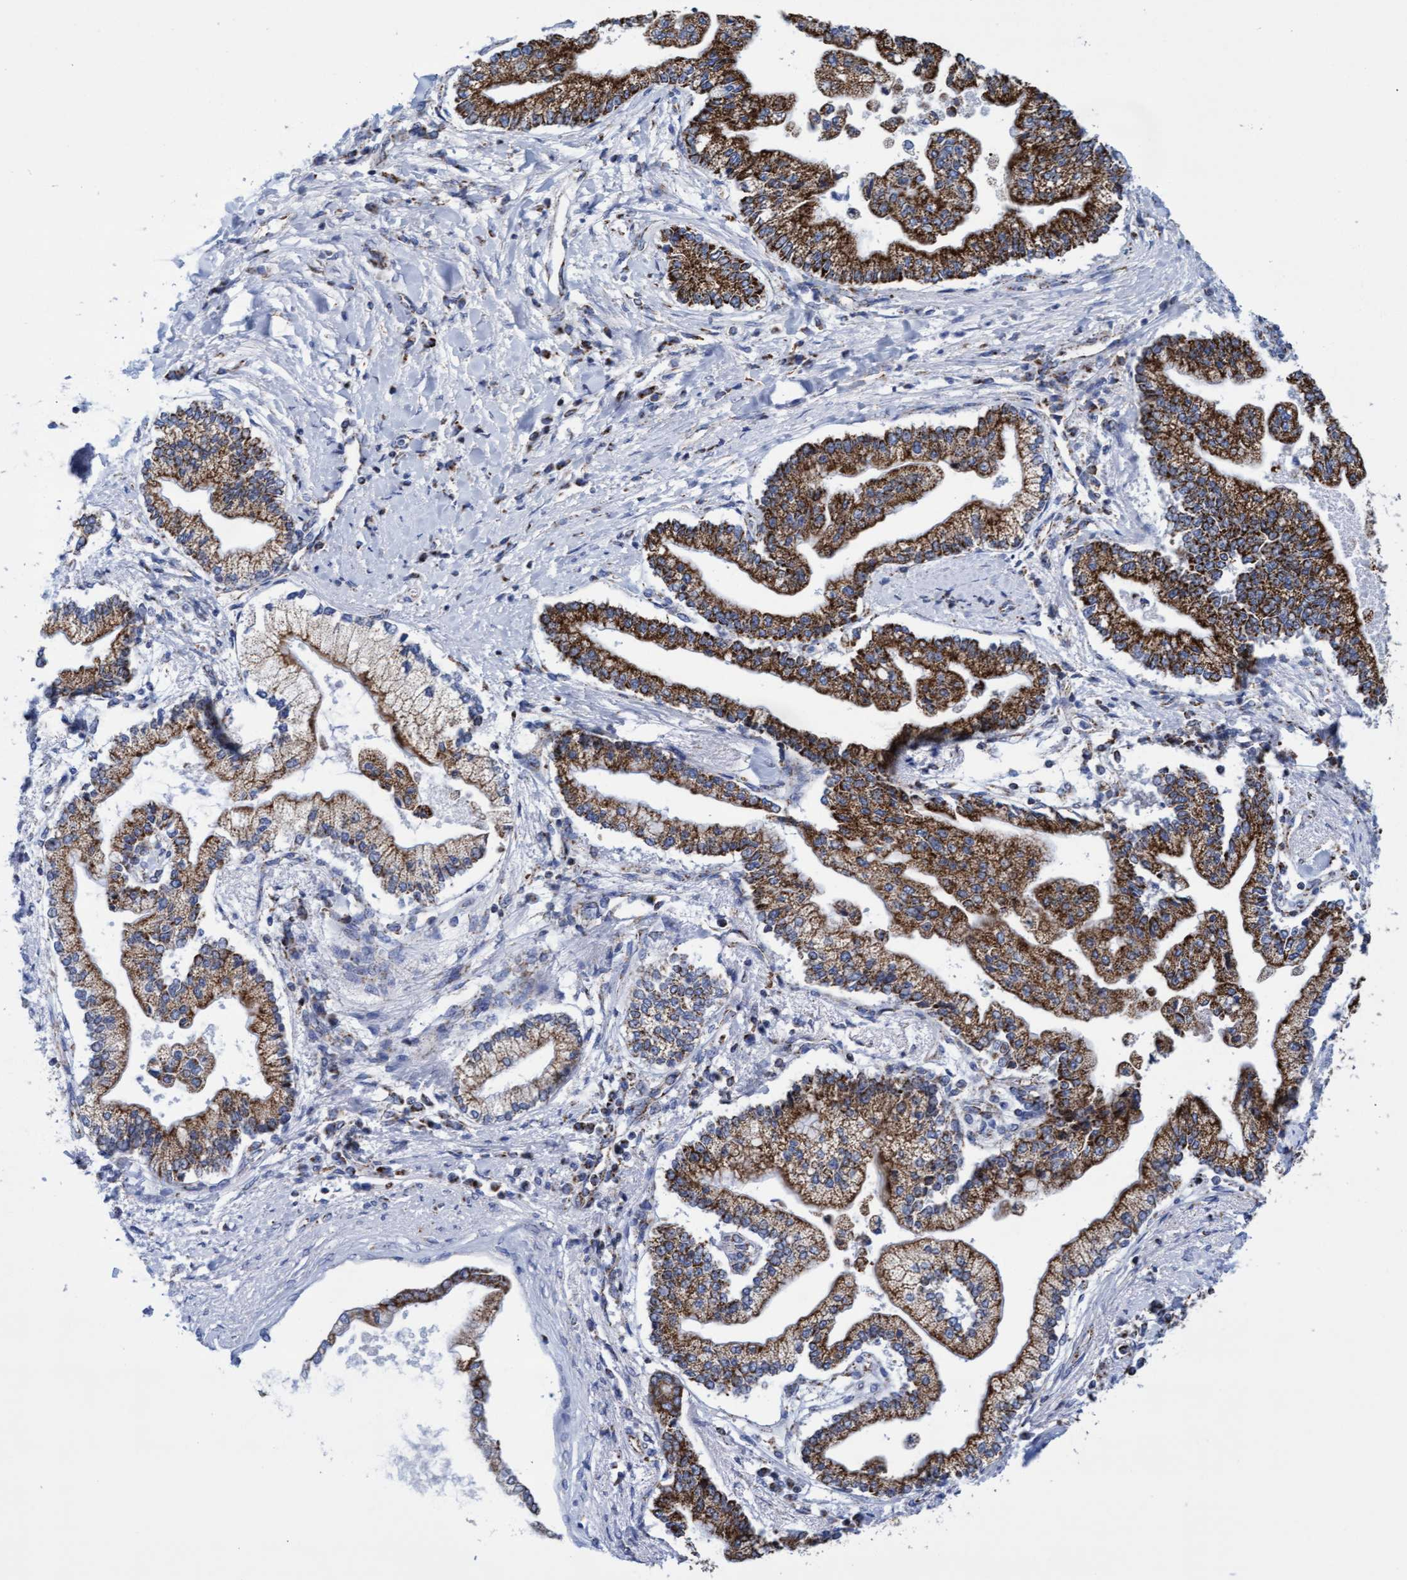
{"staining": {"intensity": "strong", "quantity": ">75%", "location": "cytoplasmic/membranous"}, "tissue": "liver cancer", "cell_type": "Tumor cells", "image_type": "cancer", "snomed": [{"axis": "morphology", "description": "Cholangiocarcinoma"}, {"axis": "topography", "description": "Liver"}], "caption": "Strong cytoplasmic/membranous protein staining is seen in approximately >75% of tumor cells in liver cancer (cholangiocarcinoma).", "gene": "MRPL38", "patient": {"sex": "male", "age": 50}}